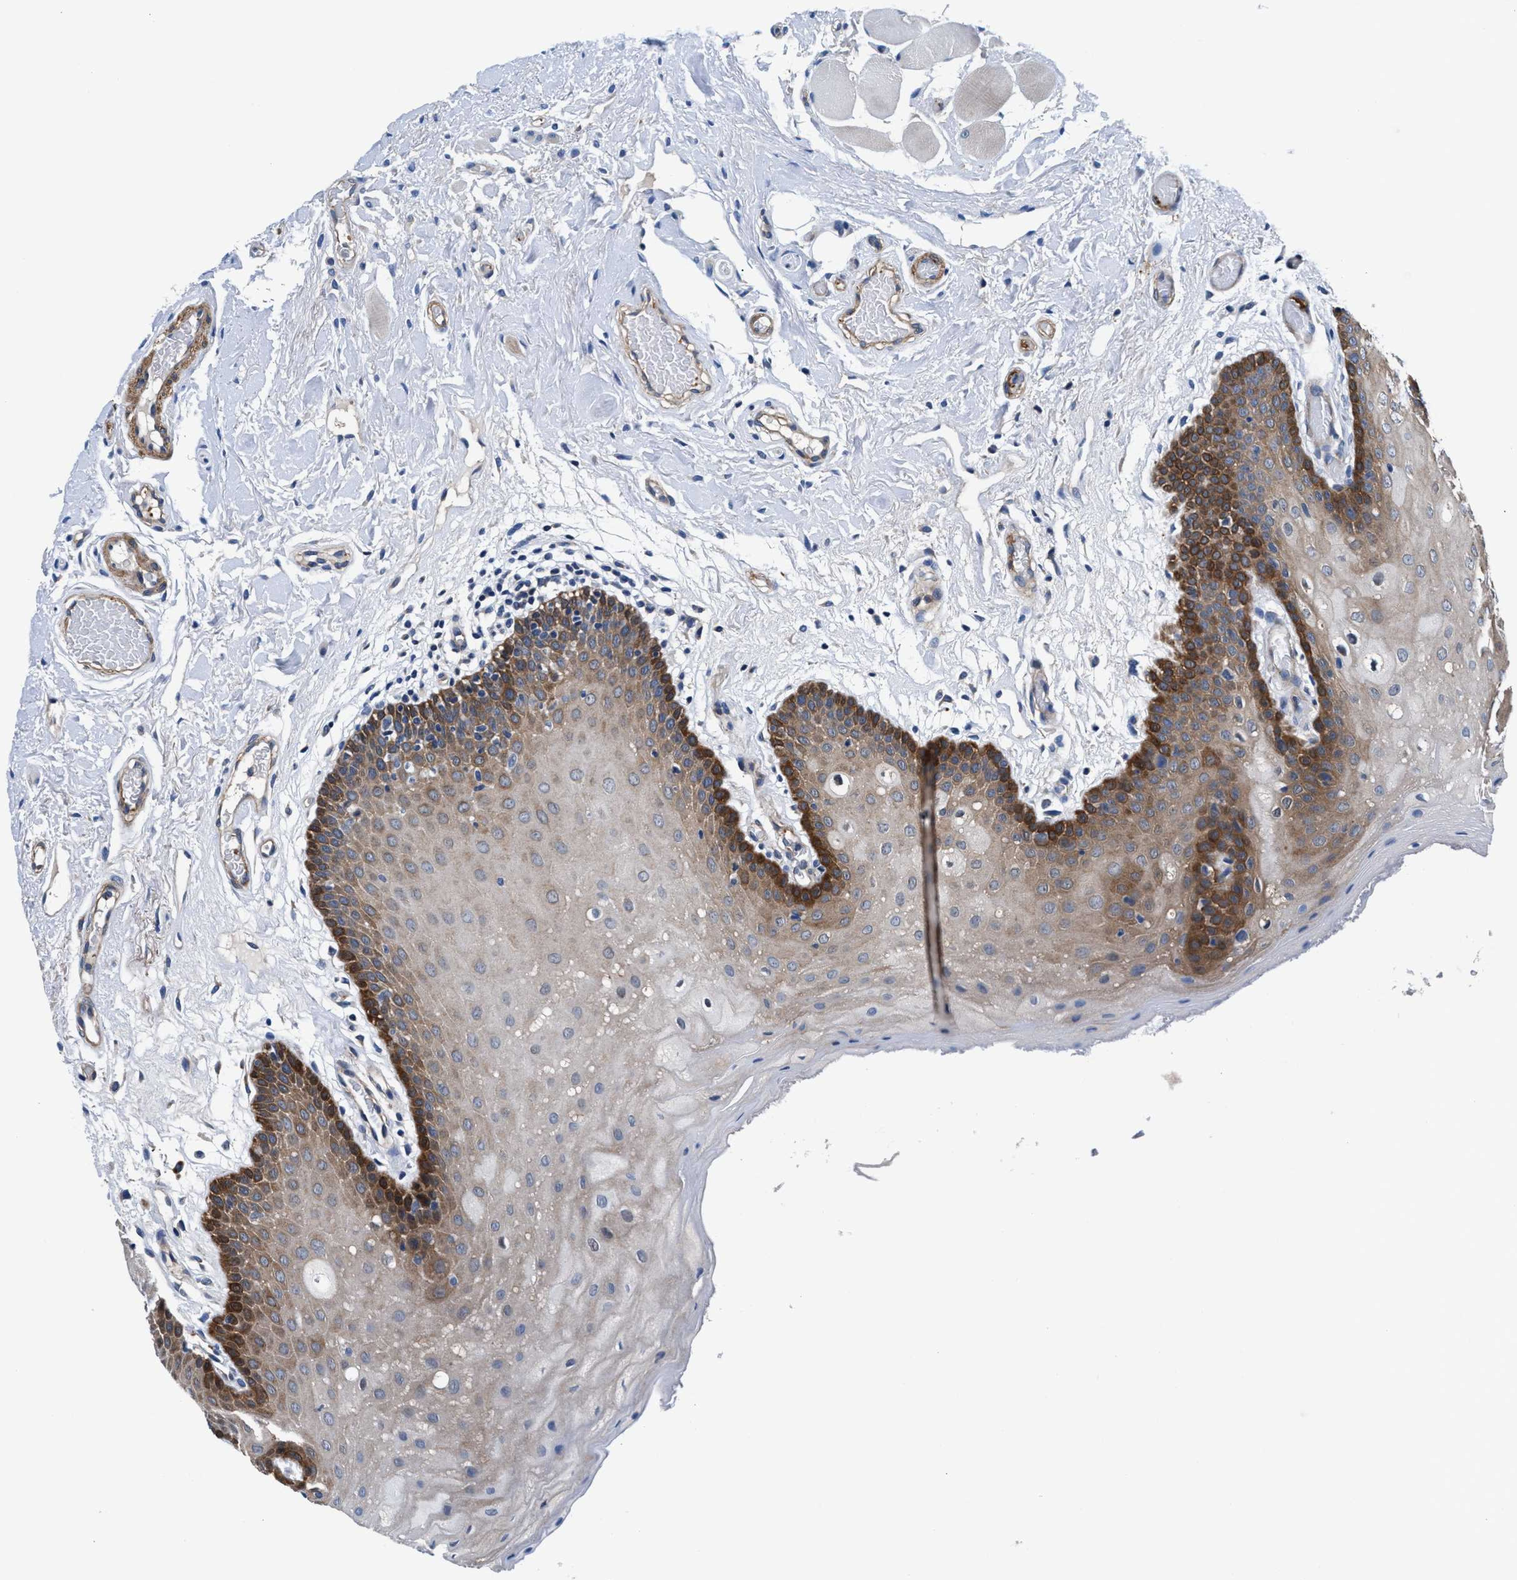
{"staining": {"intensity": "strong", "quantity": "25%-75%", "location": "cytoplasmic/membranous"}, "tissue": "oral mucosa", "cell_type": "Squamous epithelial cells", "image_type": "normal", "snomed": [{"axis": "morphology", "description": "Normal tissue, NOS"}, {"axis": "morphology", "description": "Squamous cell carcinoma, NOS"}, {"axis": "topography", "description": "Oral tissue"}, {"axis": "topography", "description": "Head-Neck"}], "caption": "Oral mucosa stained with DAB (3,3'-diaminobenzidine) immunohistochemistry demonstrates high levels of strong cytoplasmic/membranous expression in about 25%-75% of squamous epithelial cells. Nuclei are stained in blue.", "gene": "PARG", "patient": {"sex": "male", "age": 71}}